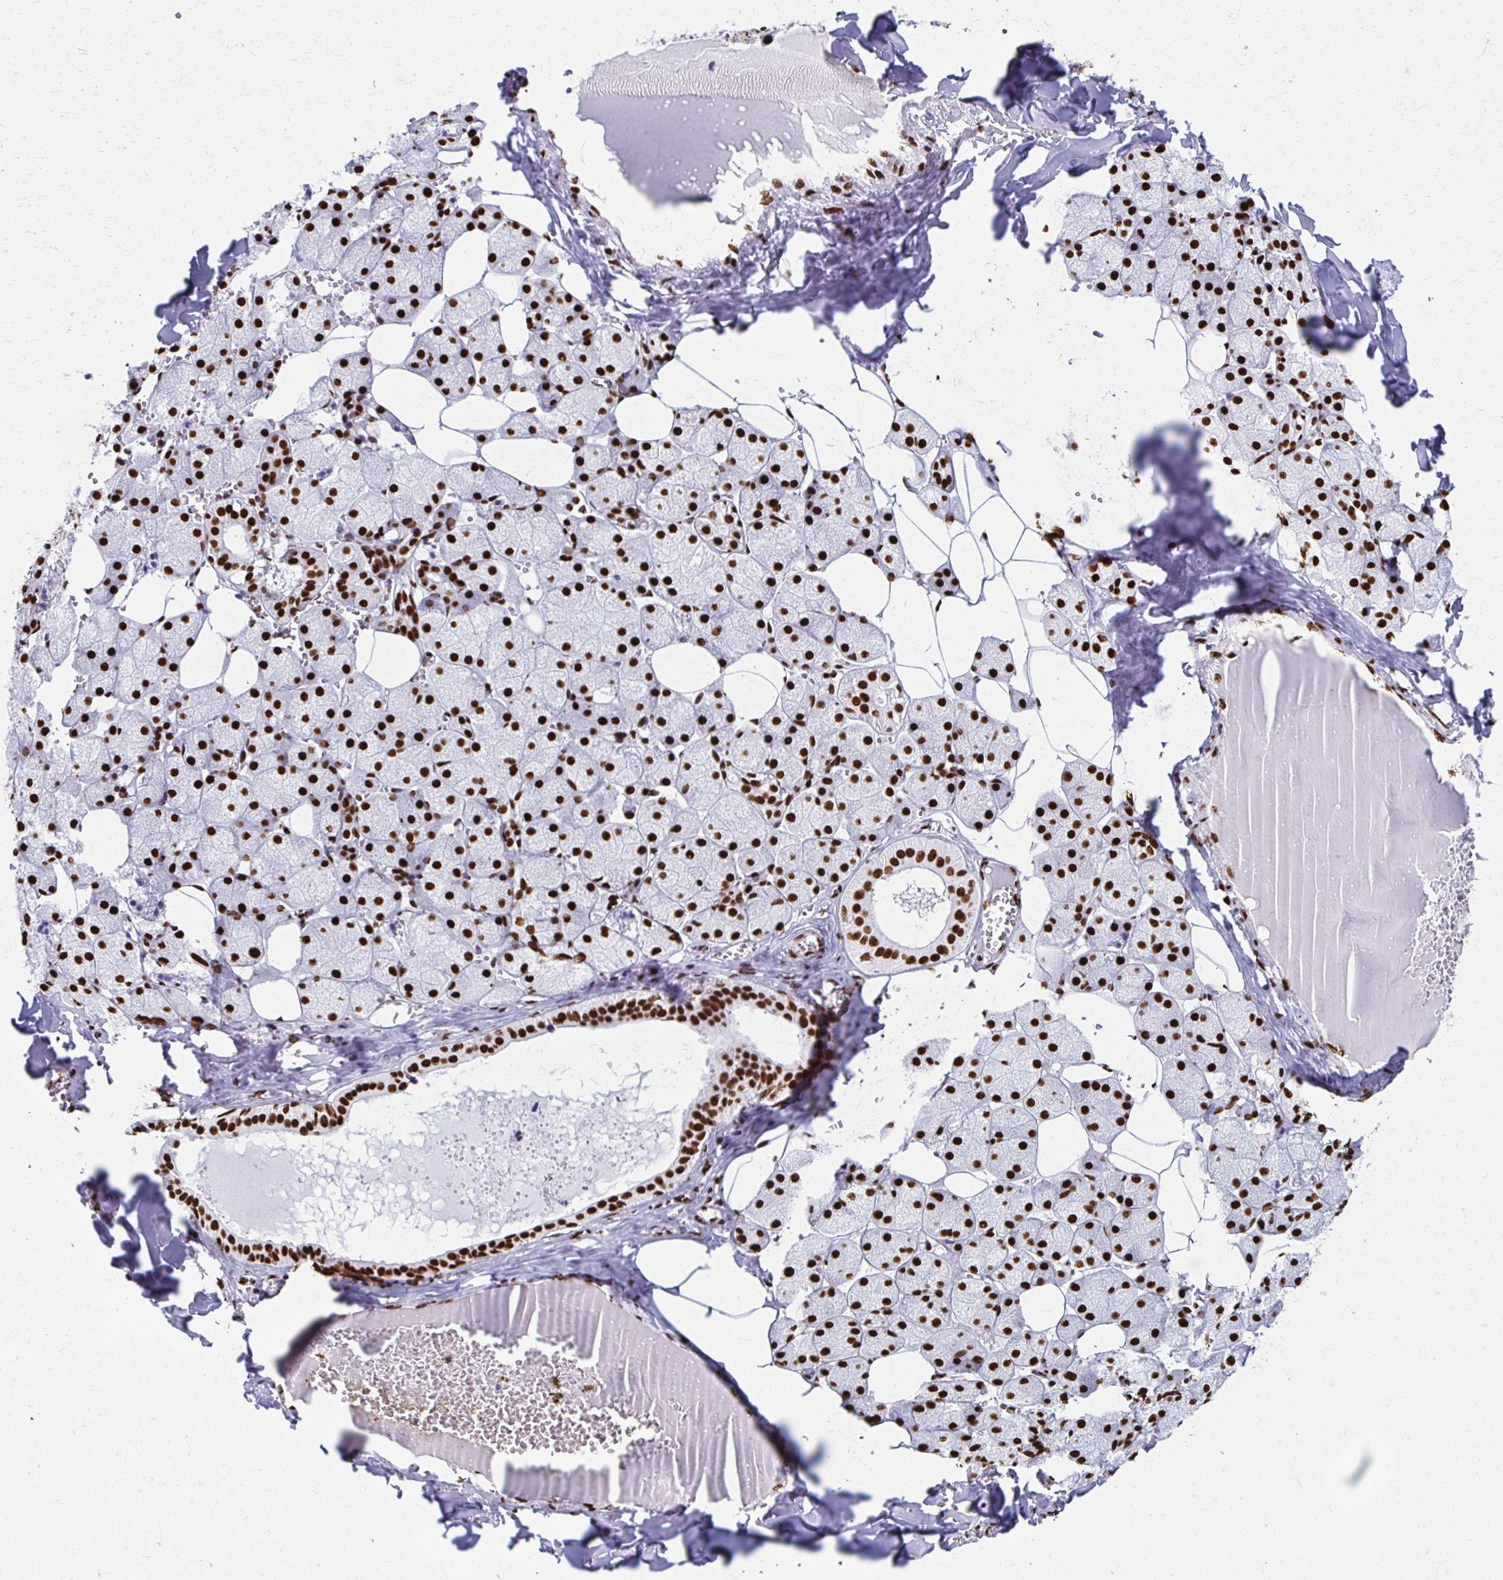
{"staining": {"intensity": "strong", "quantity": ">75%", "location": "nuclear"}, "tissue": "salivary gland", "cell_type": "Glandular cells", "image_type": "normal", "snomed": [{"axis": "morphology", "description": "Normal tissue, NOS"}, {"axis": "topography", "description": "Salivary gland"}, {"axis": "topography", "description": "Peripheral nerve tissue"}], "caption": "This histopathology image demonstrates unremarkable salivary gland stained with IHC to label a protein in brown. The nuclear of glandular cells show strong positivity for the protein. Nuclei are counter-stained blue.", "gene": "NONO", "patient": {"sex": "male", "age": 38}}